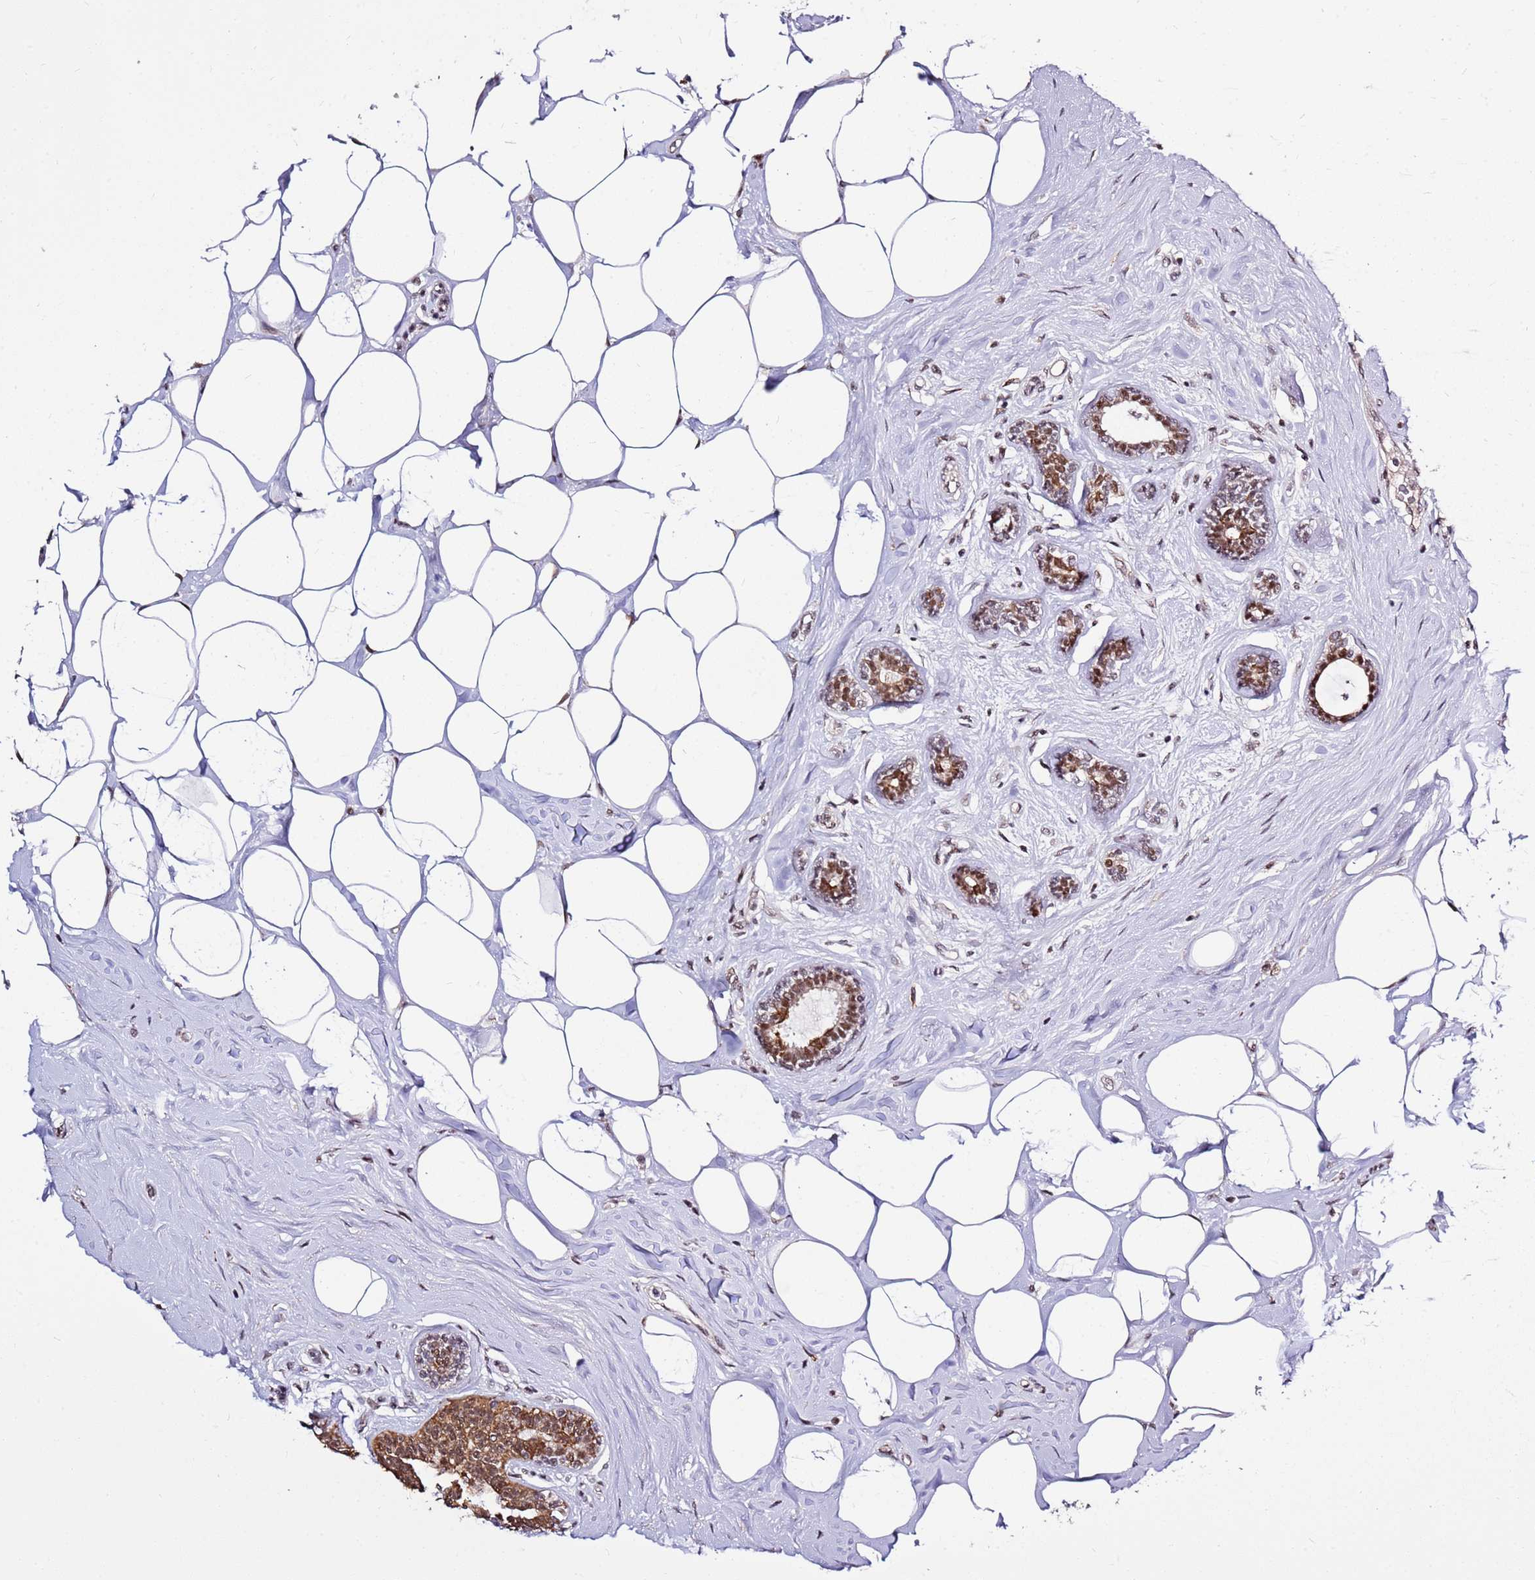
{"staining": {"intensity": "moderate", "quantity": ">75%", "location": "nuclear"}, "tissue": "breast cancer", "cell_type": "Tumor cells", "image_type": "cancer", "snomed": [{"axis": "morphology", "description": "Lobular carcinoma"}, {"axis": "topography", "description": "Breast"}], "caption": "Immunohistochemistry photomicrograph of neoplastic tissue: breast cancer (lobular carcinoma) stained using IHC displays medium levels of moderate protein expression localized specifically in the nuclear of tumor cells, appearing as a nuclear brown color.", "gene": "AKAP8L", "patient": {"sex": "female", "age": 51}}